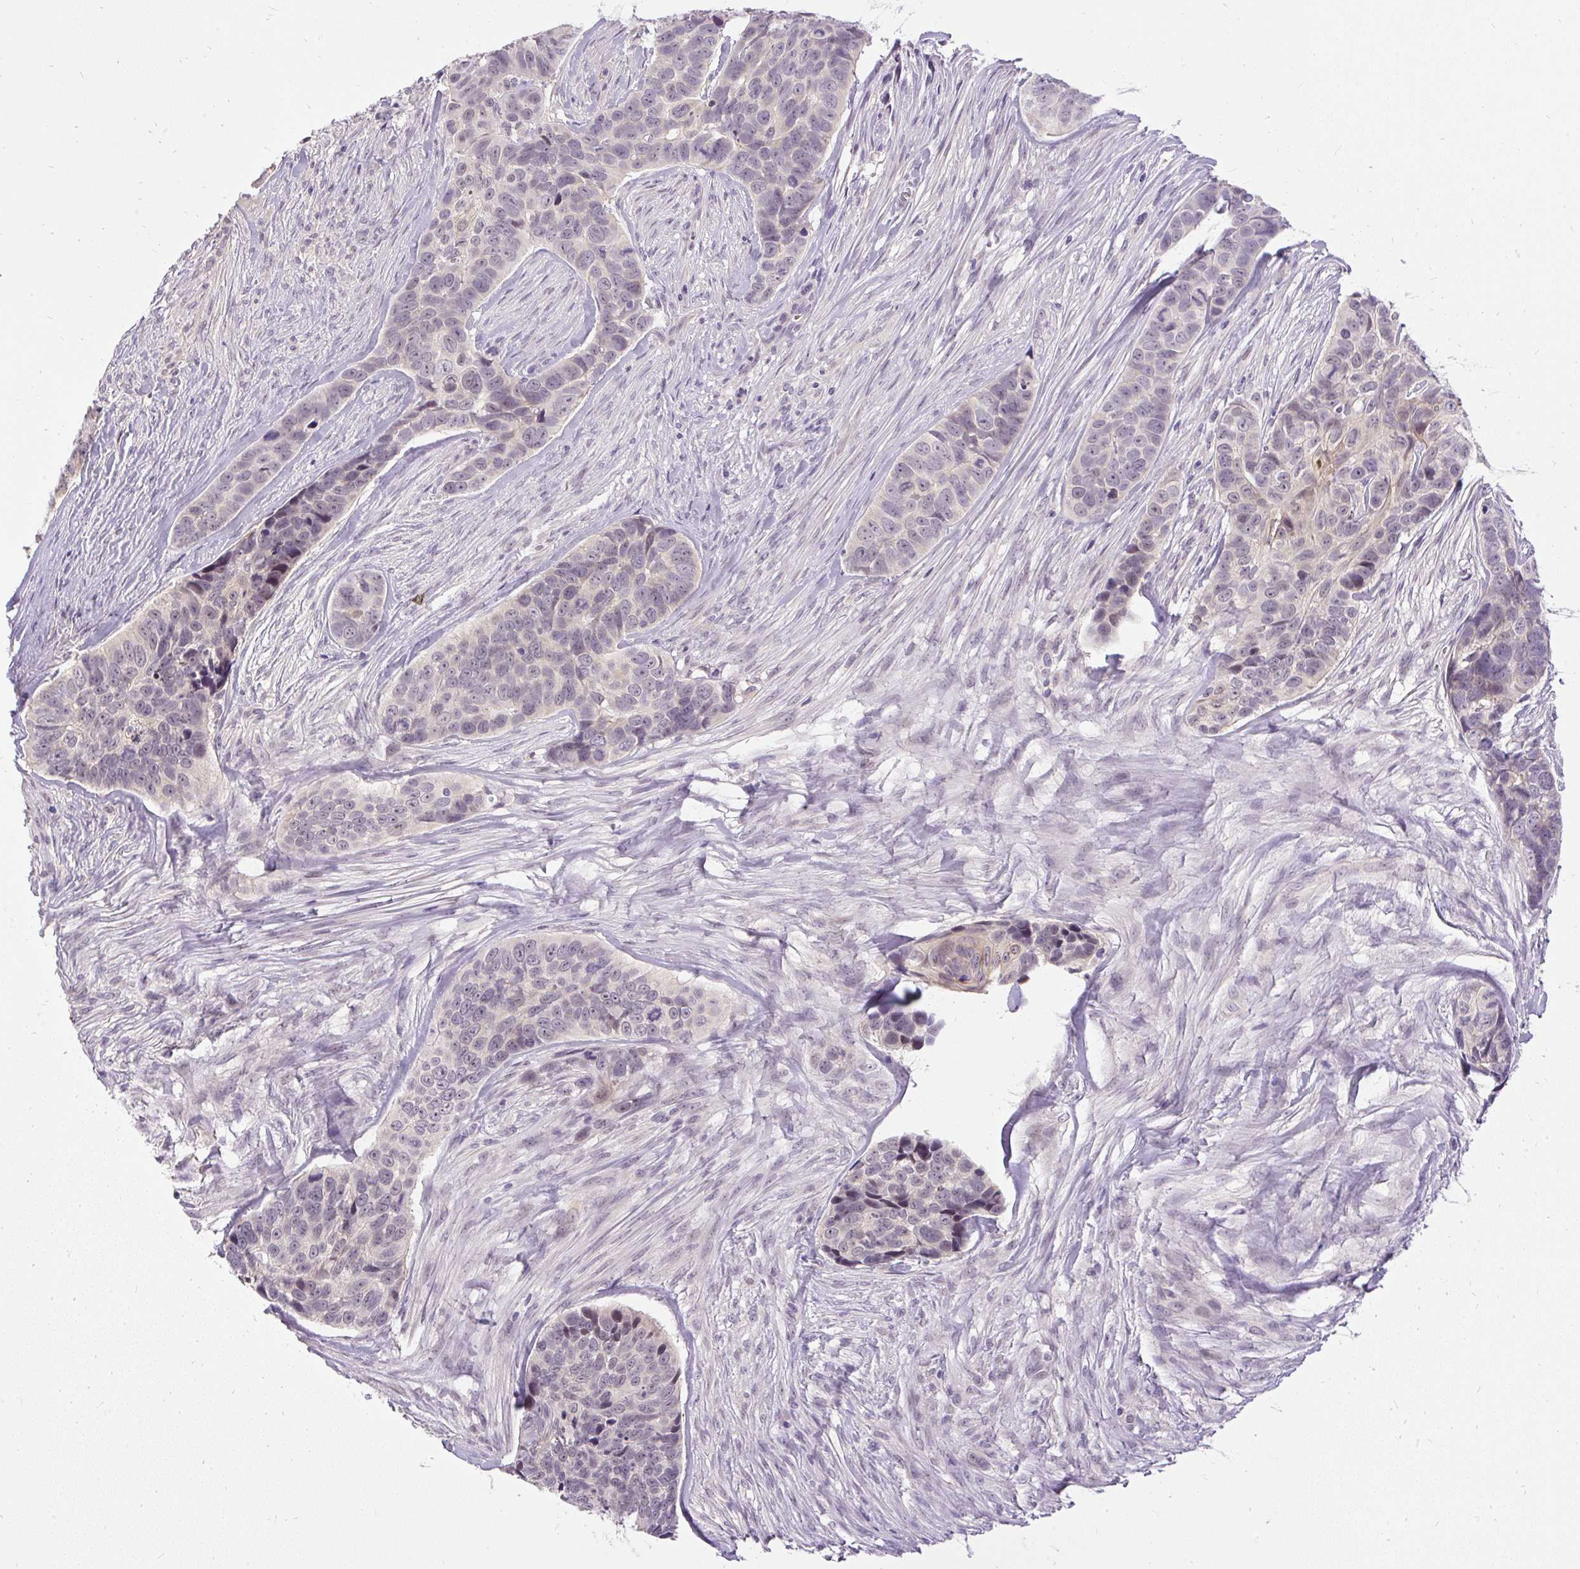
{"staining": {"intensity": "weak", "quantity": "<25%", "location": "nuclear"}, "tissue": "skin cancer", "cell_type": "Tumor cells", "image_type": "cancer", "snomed": [{"axis": "morphology", "description": "Basal cell carcinoma"}, {"axis": "topography", "description": "Skin"}], "caption": "Tumor cells show no significant positivity in basal cell carcinoma (skin).", "gene": "FAM117B", "patient": {"sex": "female", "age": 82}}